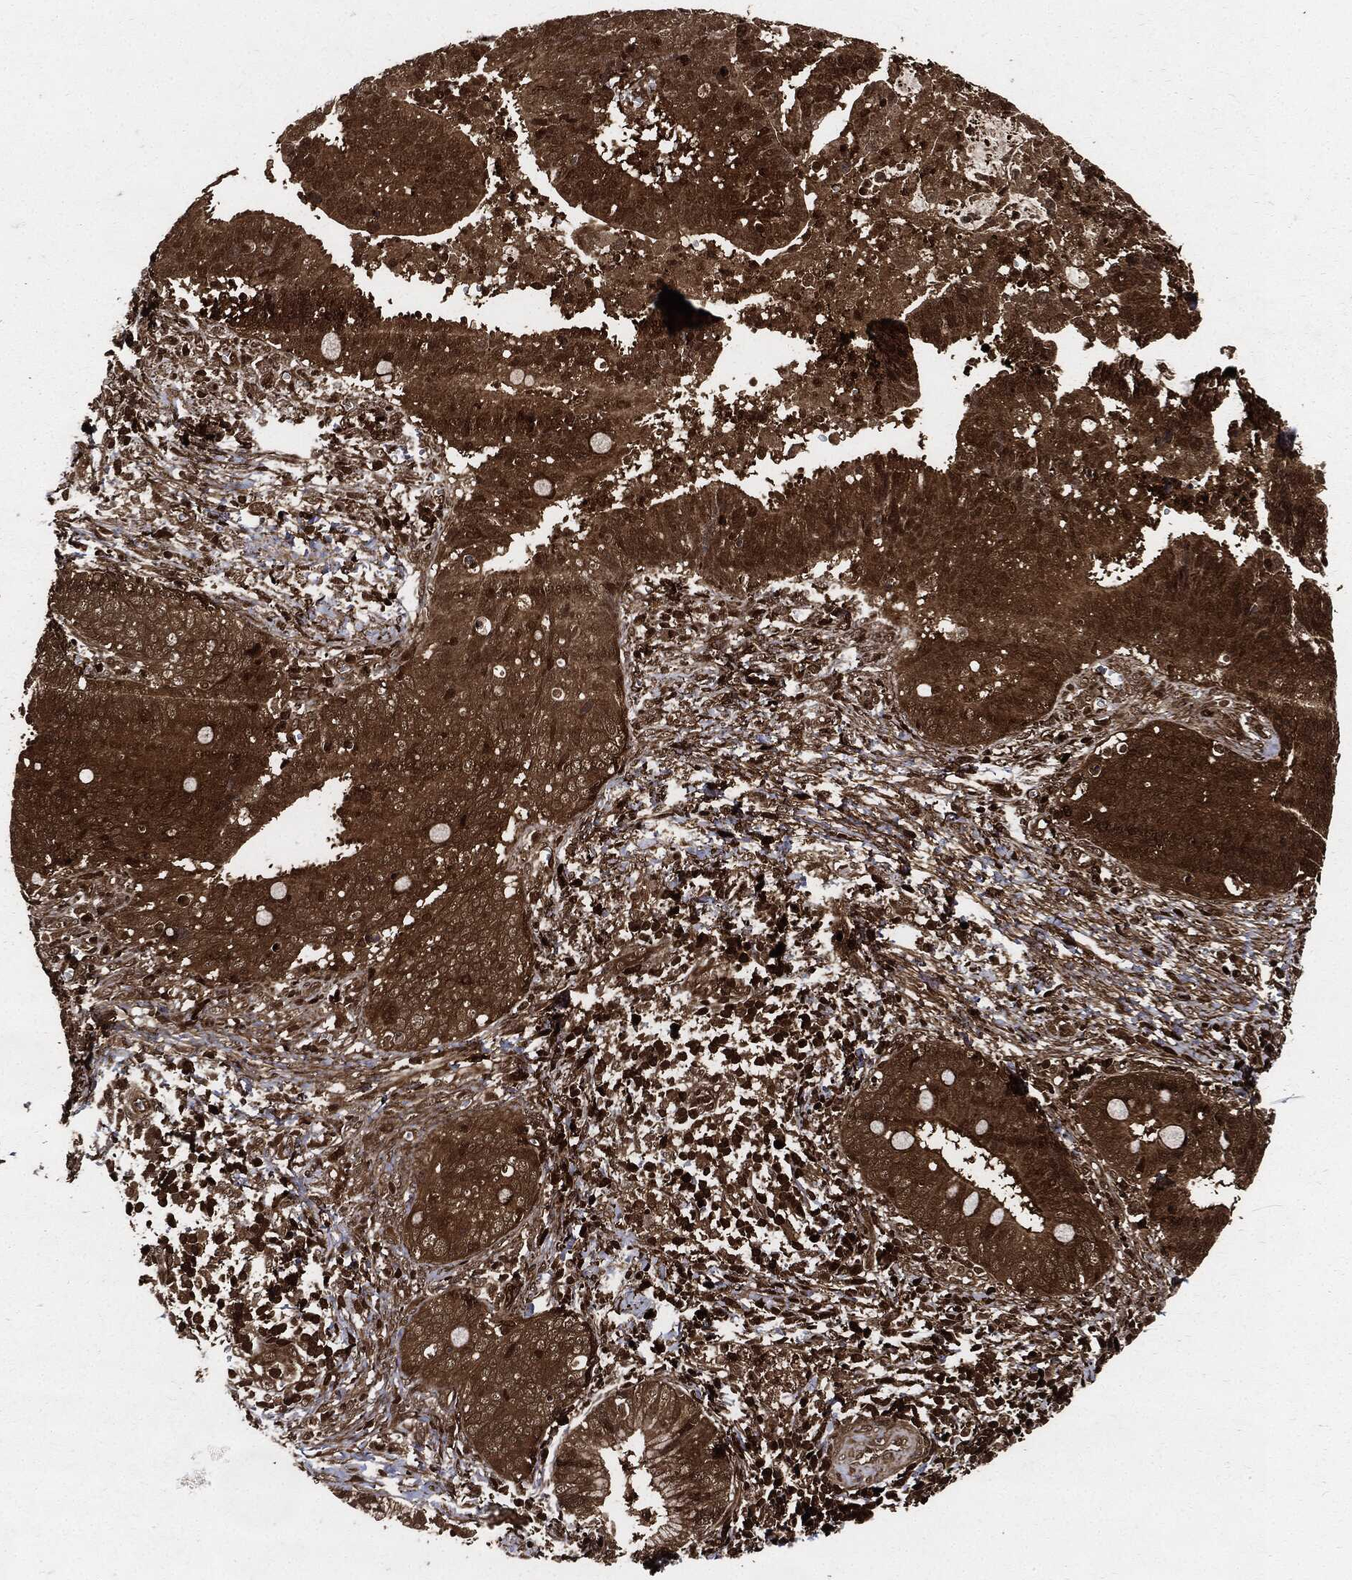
{"staining": {"intensity": "moderate", "quantity": ">75%", "location": "cytoplasmic/membranous"}, "tissue": "cervical cancer", "cell_type": "Tumor cells", "image_type": "cancer", "snomed": [{"axis": "morphology", "description": "Adenocarcinoma, NOS"}, {"axis": "topography", "description": "Cervix"}], "caption": "IHC of cervical cancer exhibits medium levels of moderate cytoplasmic/membranous positivity in about >75% of tumor cells.", "gene": "YWHAB", "patient": {"sex": "female", "age": 42}}